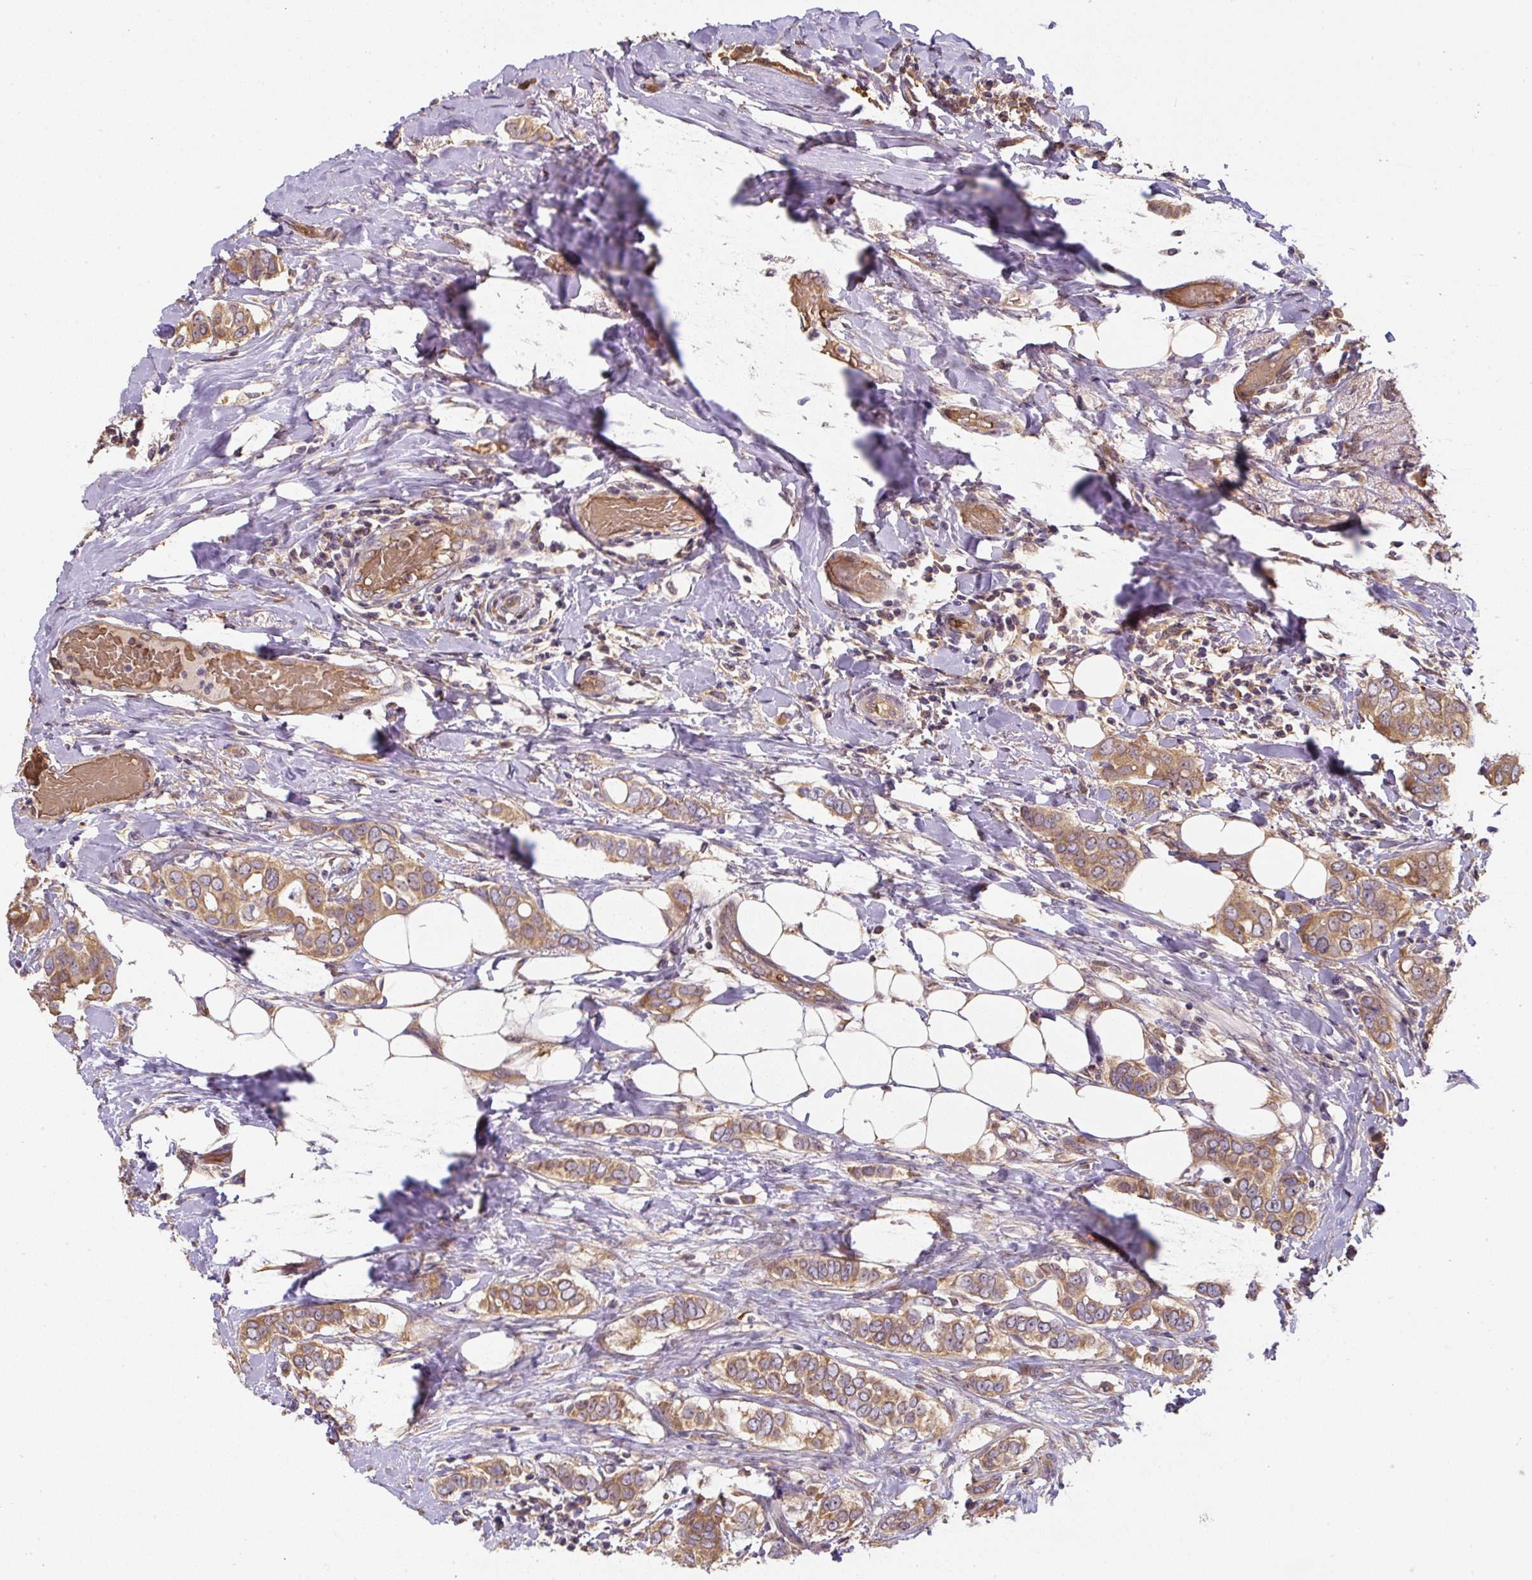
{"staining": {"intensity": "moderate", "quantity": ">75%", "location": "cytoplasmic/membranous"}, "tissue": "breast cancer", "cell_type": "Tumor cells", "image_type": "cancer", "snomed": [{"axis": "morphology", "description": "Lobular carcinoma"}, {"axis": "topography", "description": "Breast"}], "caption": "Immunohistochemical staining of breast cancer (lobular carcinoma) shows medium levels of moderate cytoplasmic/membranous protein expression in about >75% of tumor cells.", "gene": "ST13", "patient": {"sex": "female", "age": 51}}